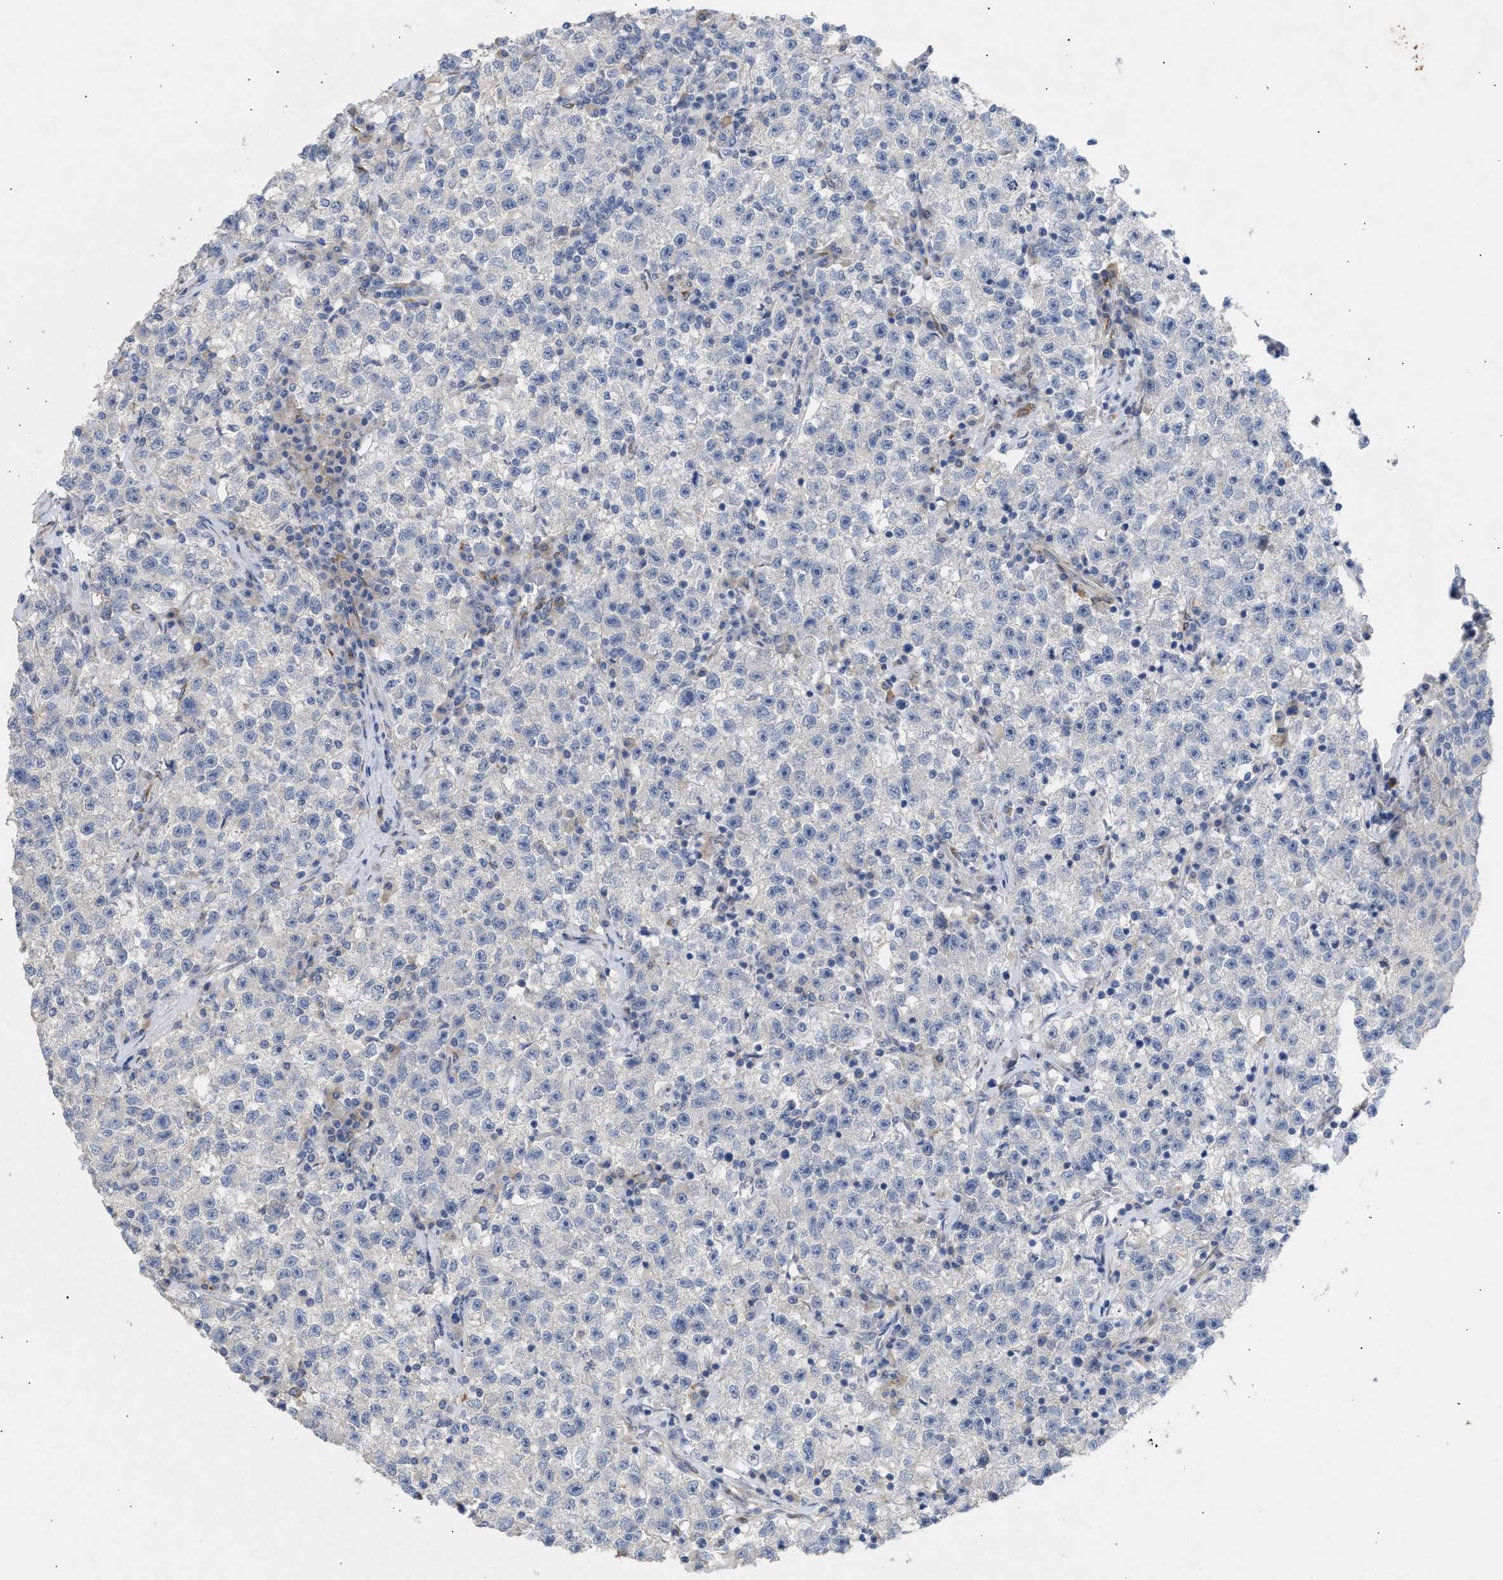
{"staining": {"intensity": "negative", "quantity": "none", "location": "none"}, "tissue": "testis cancer", "cell_type": "Tumor cells", "image_type": "cancer", "snomed": [{"axis": "morphology", "description": "Seminoma, NOS"}, {"axis": "topography", "description": "Testis"}], "caption": "Tumor cells show no significant protein expression in testis cancer (seminoma).", "gene": "SELENOM", "patient": {"sex": "male", "age": 22}}